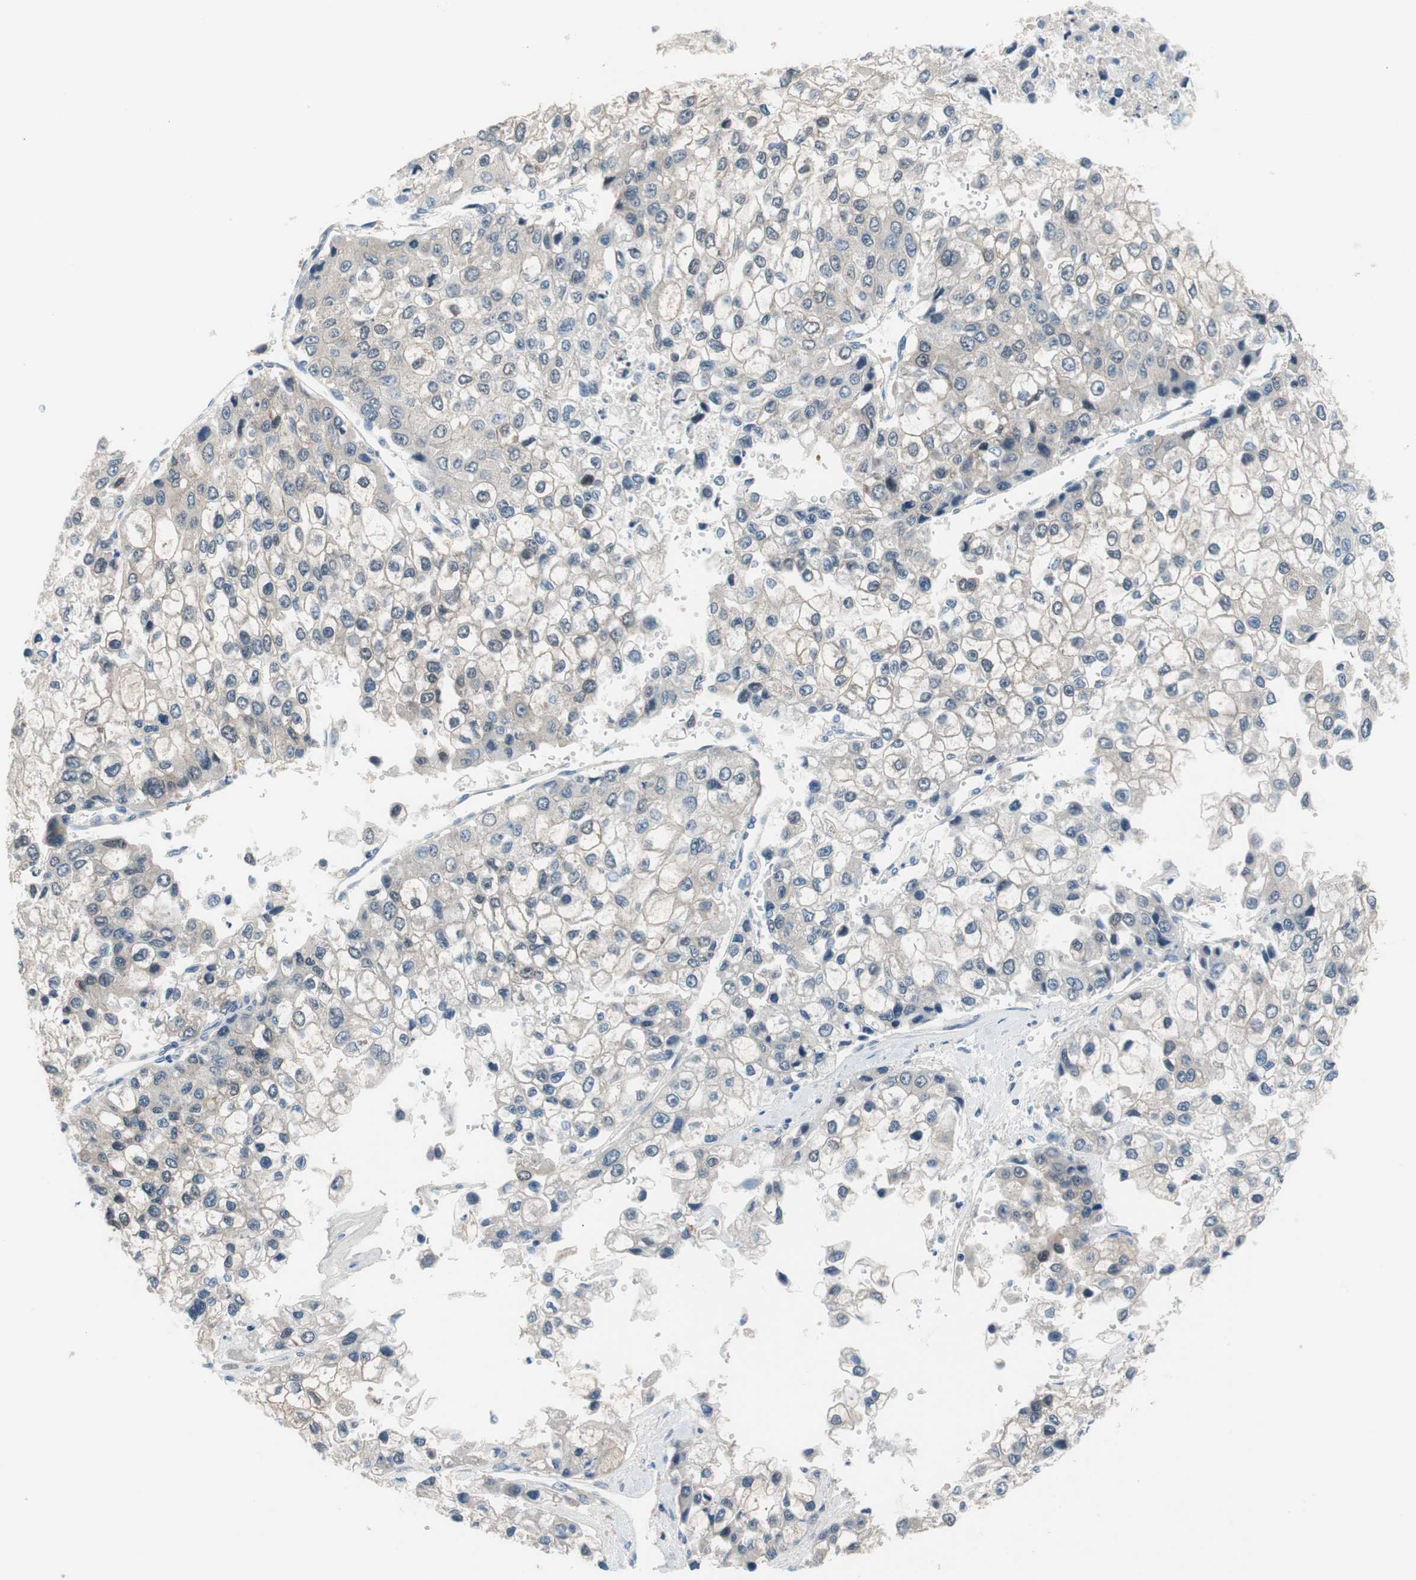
{"staining": {"intensity": "negative", "quantity": "none", "location": "none"}, "tissue": "liver cancer", "cell_type": "Tumor cells", "image_type": "cancer", "snomed": [{"axis": "morphology", "description": "Carcinoma, Hepatocellular, NOS"}, {"axis": "topography", "description": "Liver"}], "caption": "A histopathology image of human liver cancer (hepatocellular carcinoma) is negative for staining in tumor cells.", "gene": "GRHL1", "patient": {"sex": "female", "age": 66}}